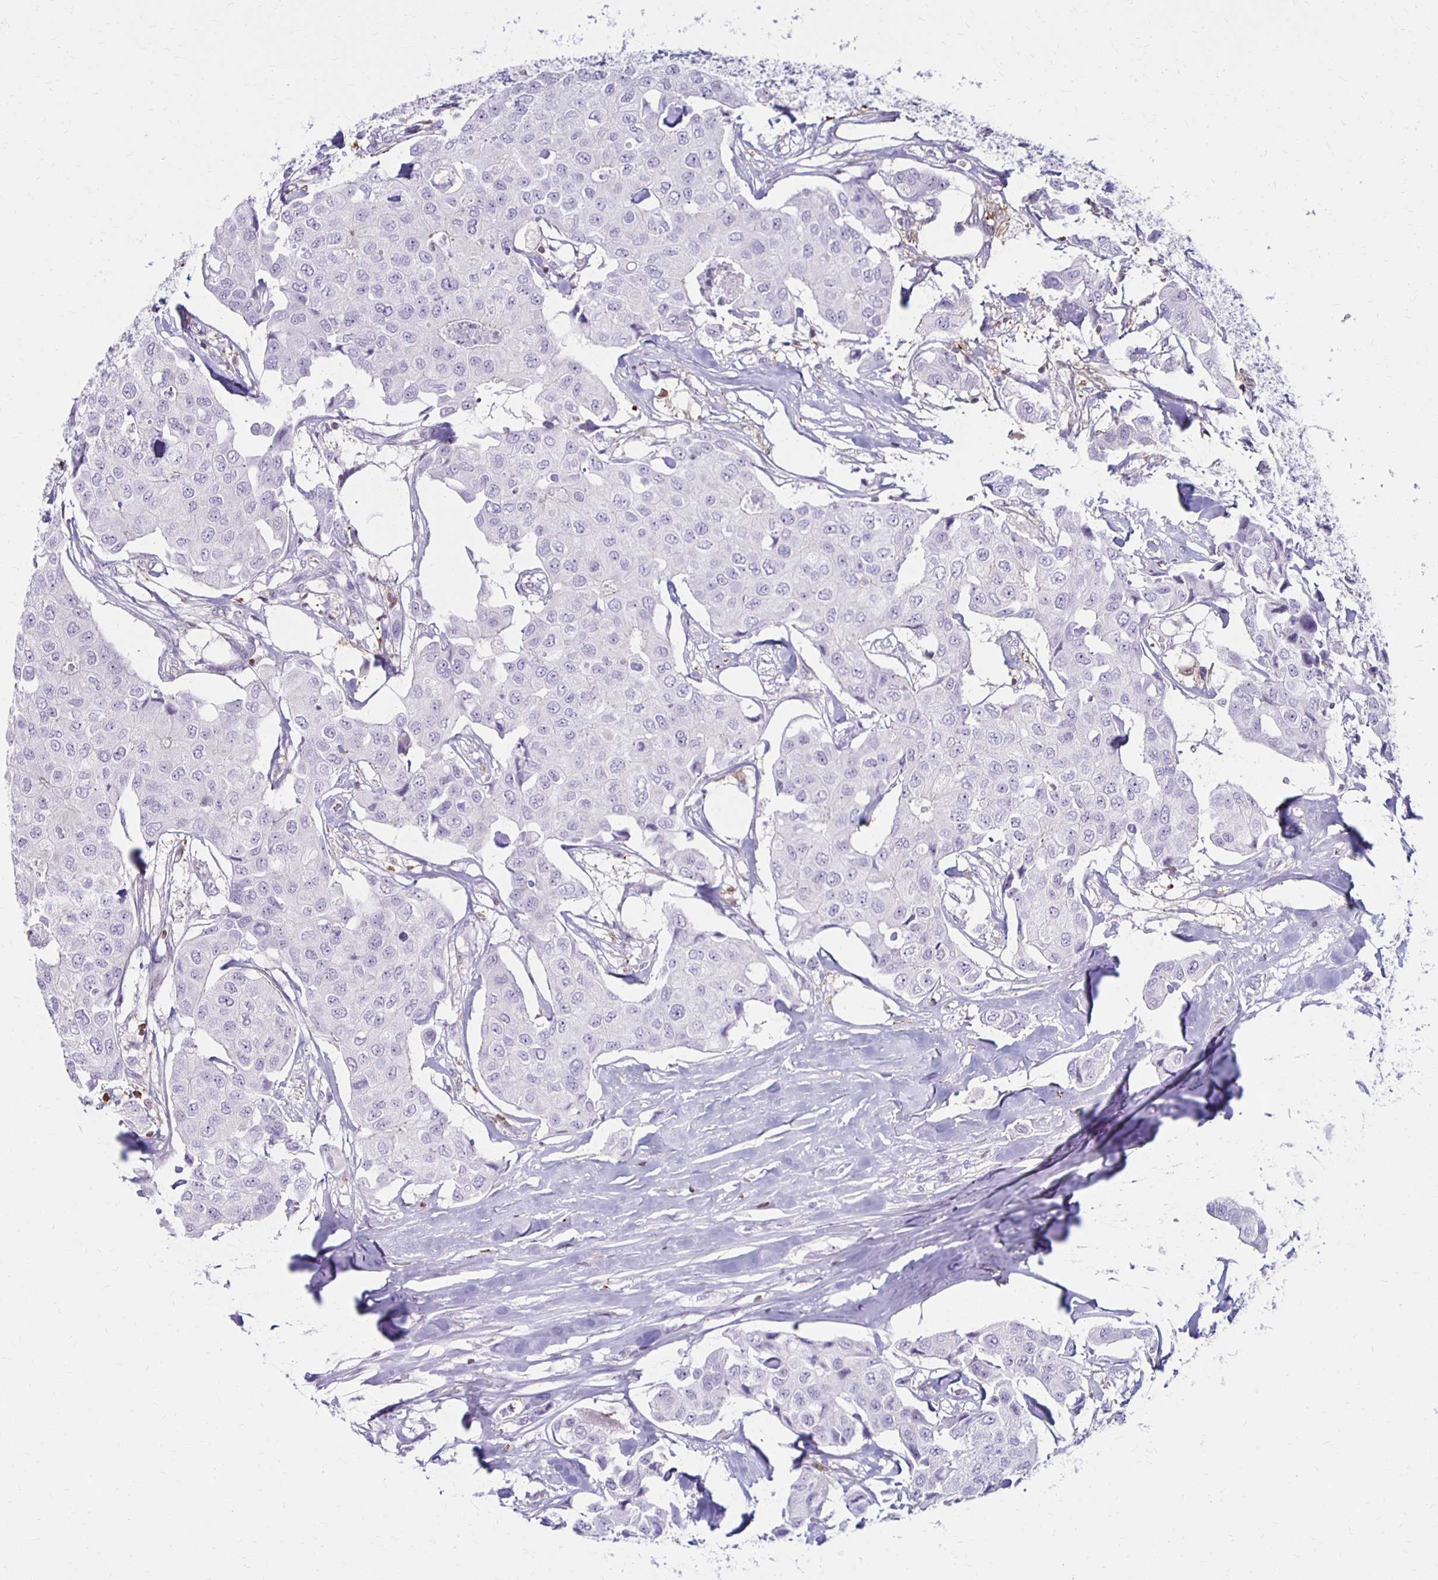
{"staining": {"intensity": "negative", "quantity": "none", "location": "none"}, "tissue": "breast cancer", "cell_type": "Tumor cells", "image_type": "cancer", "snomed": [{"axis": "morphology", "description": "Duct carcinoma"}, {"axis": "topography", "description": "Breast"}, {"axis": "topography", "description": "Lymph node"}], "caption": "IHC histopathology image of neoplastic tissue: breast cancer (invasive ductal carcinoma) stained with DAB displays no significant protein staining in tumor cells.", "gene": "CCL21", "patient": {"sex": "female", "age": 80}}